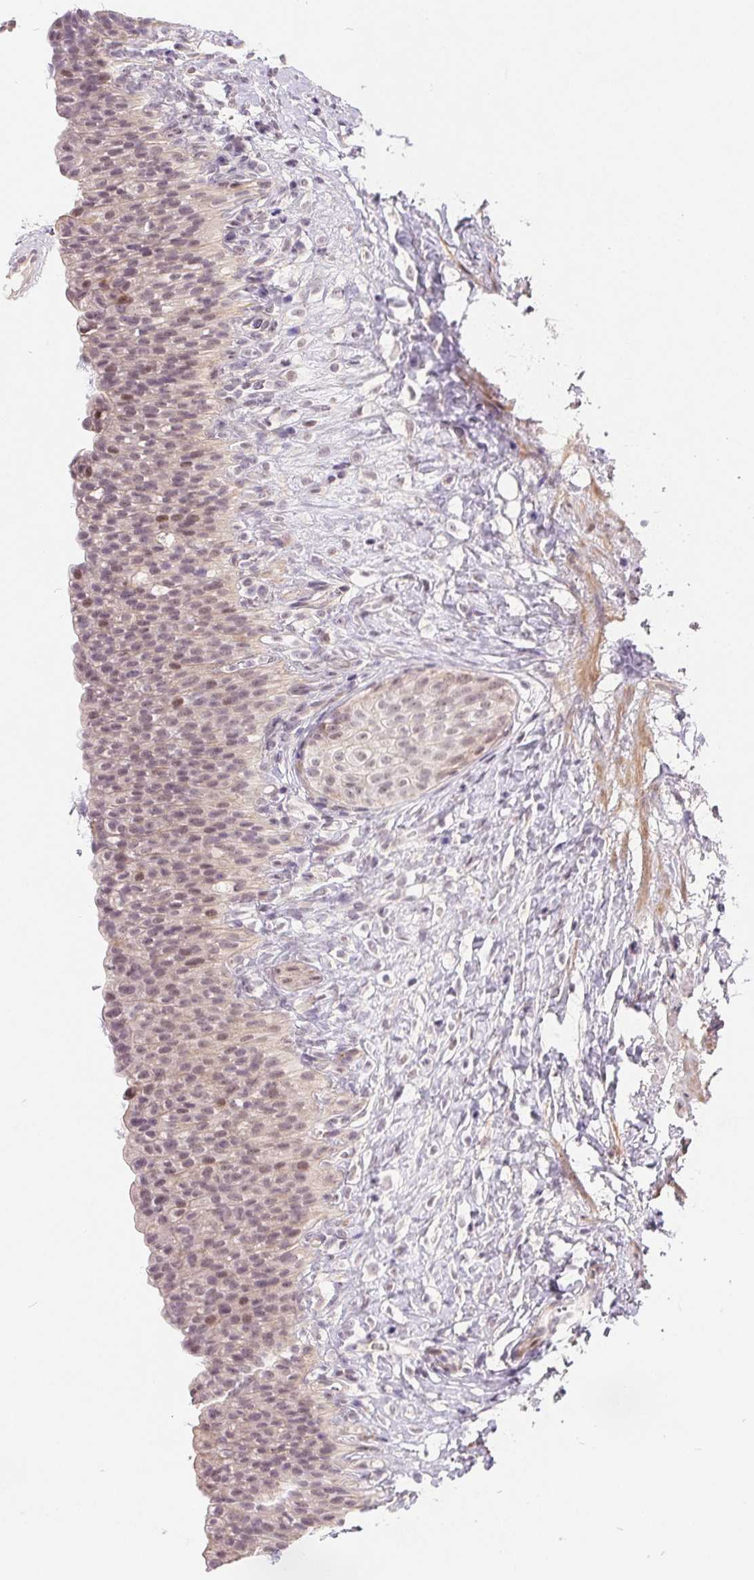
{"staining": {"intensity": "moderate", "quantity": "<25%", "location": "nuclear"}, "tissue": "urinary bladder", "cell_type": "Urothelial cells", "image_type": "normal", "snomed": [{"axis": "morphology", "description": "Normal tissue, NOS"}, {"axis": "topography", "description": "Urinary bladder"}, {"axis": "topography", "description": "Prostate"}], "caption": "Urothelial cells reveal moderate nuclear expression in approximately <25% of cells in benign urinary bladder.", "gene": "NRG2", "patient": {"sex": "male", "age": 76}}